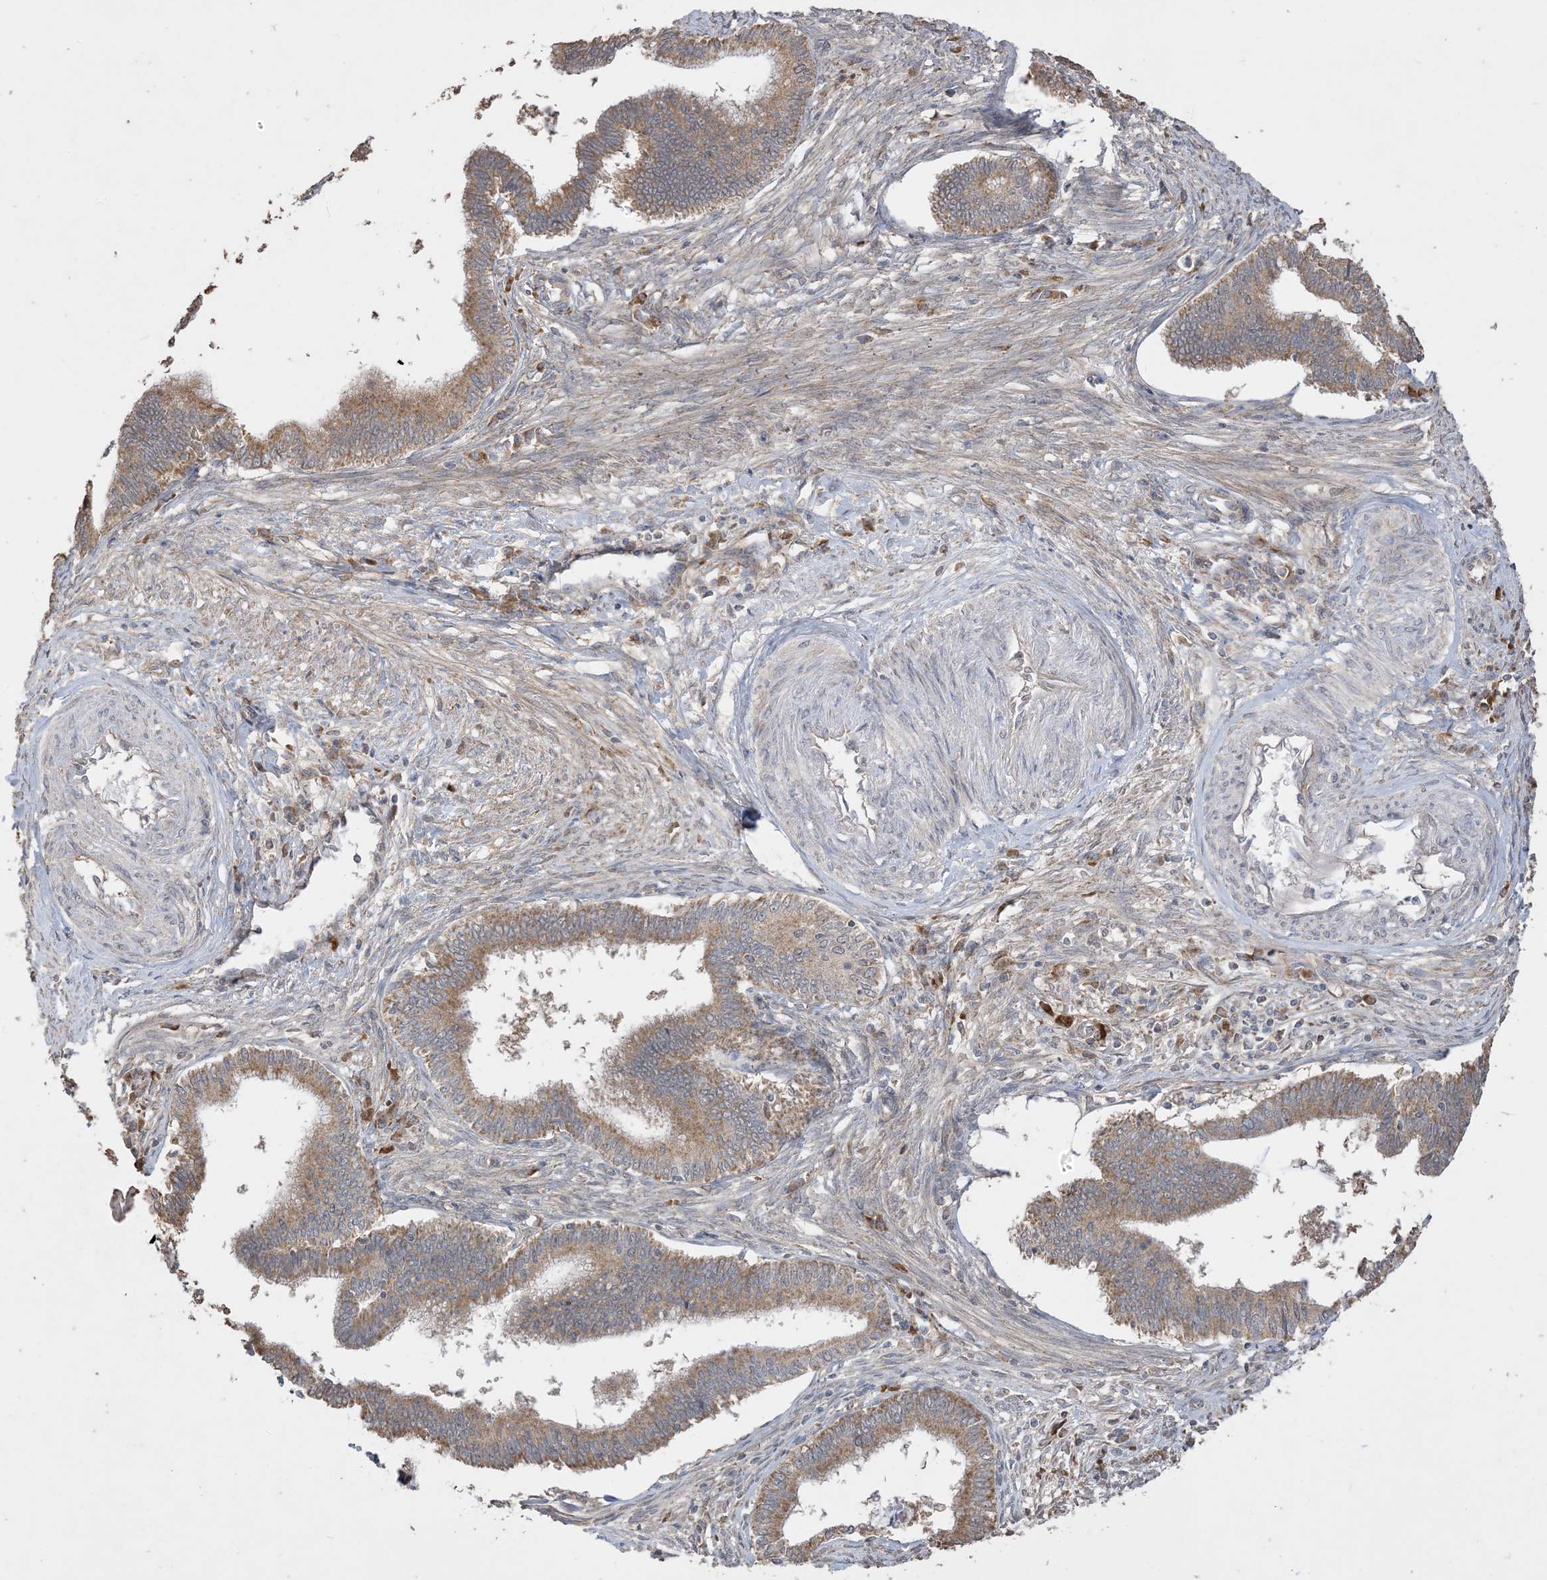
{"staining": {"intensity": "strong", "quantity": ">75%", "location": "cytoplasmic/membranous"}, "tissue": "cervical cancer", "cell_type": "Tumor cells", "image_type": "cancer", "snomed": [{"axis": "morphology", "description": "Adenocarcinoma, NOS"}, {"axis": "topography", "description": "Cervix"}], "caption": "DAB (3,3'-diaminobenzidine) immunohistochemical staining of human adenocarcinoma (cervical) shows strong cytoplasmic/membranous protein positivity in about >75% of tumor cells. (DAB (3,3'-diaminobenzidine) IHC, brown staining for protein, blue staining for nuclei).", "gene": "SIRT3", "patient": {"sex": "female", "age": 36}}